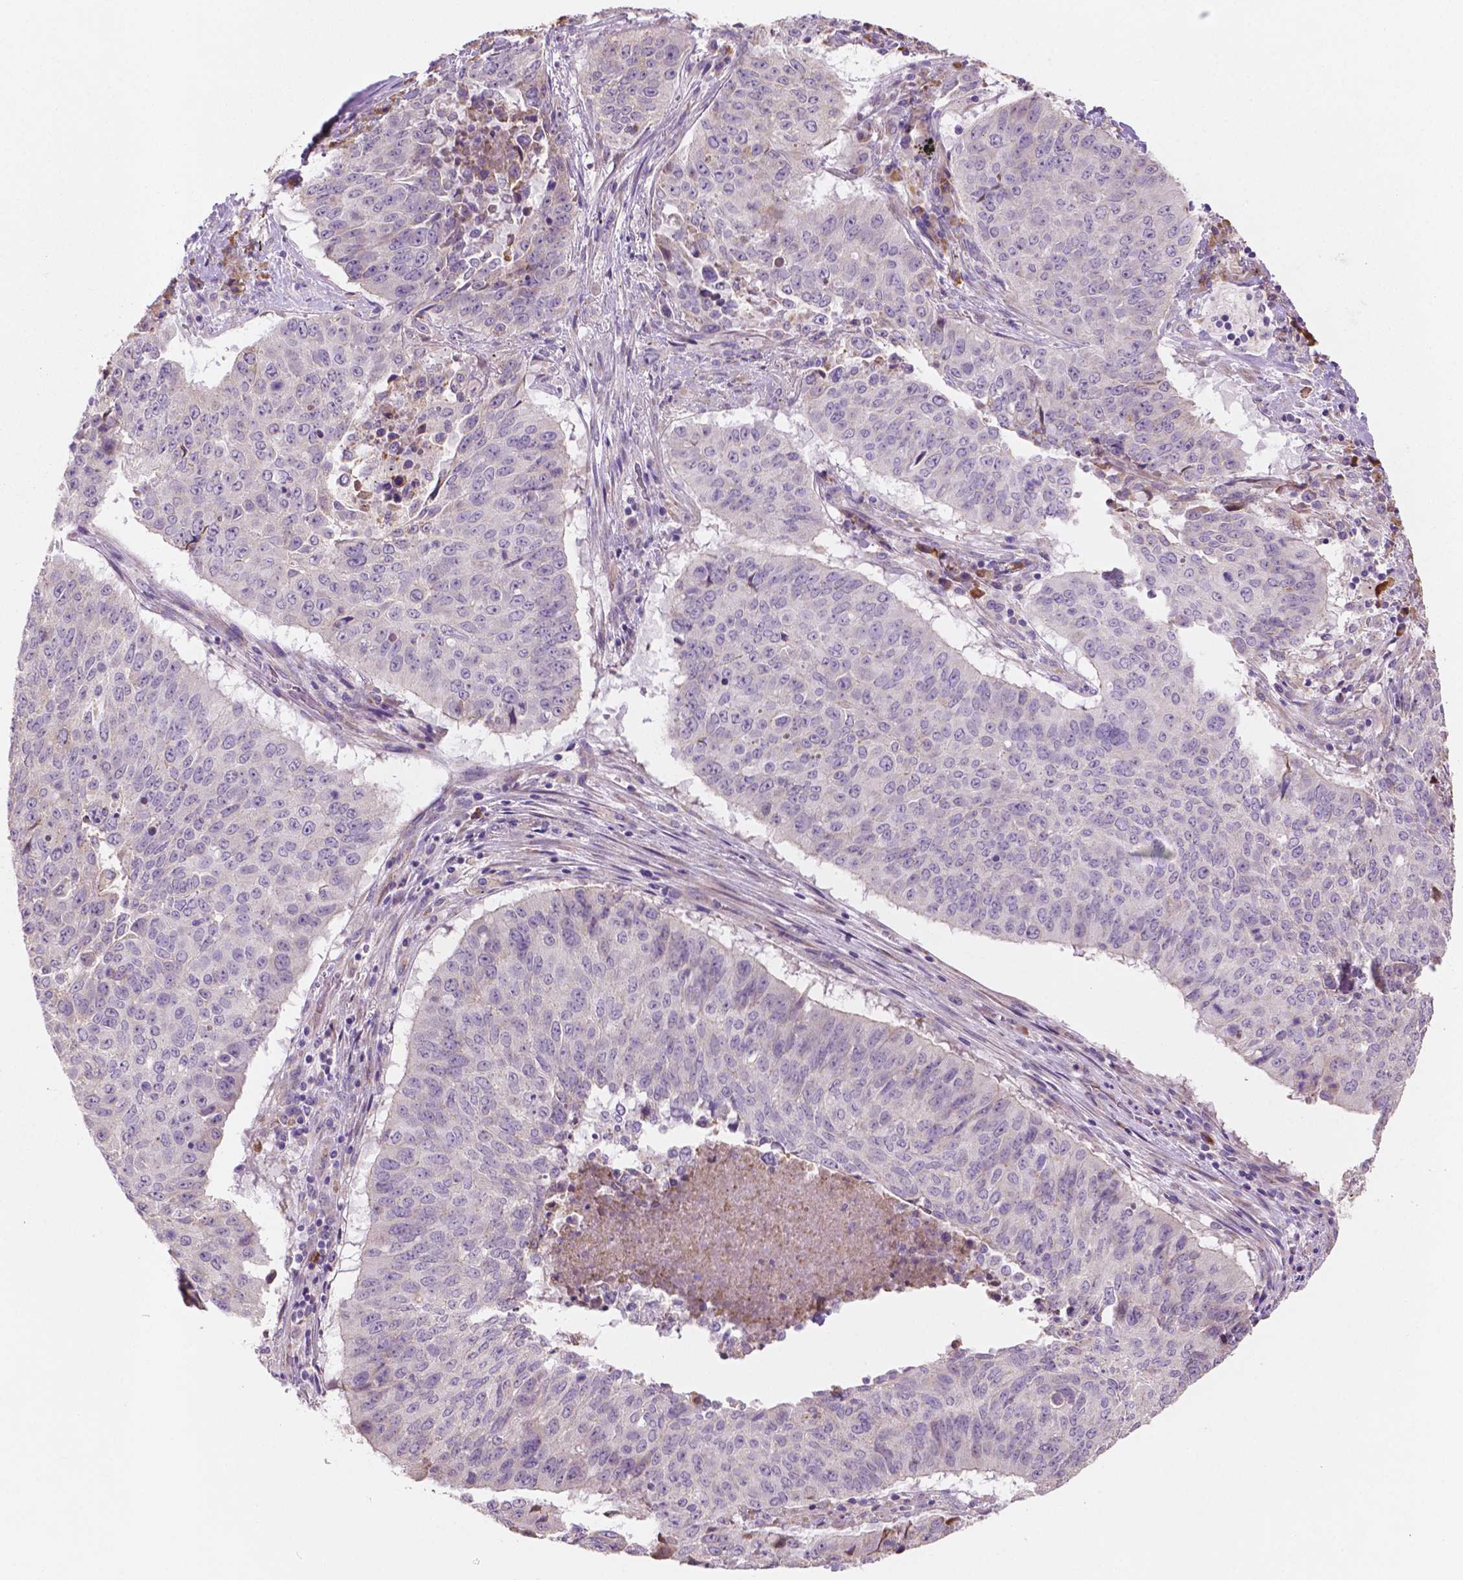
{"staining": {"intensity": "negative", "quantity": "none", "location": "none"}, "tissue": "lung cancer", "cell_type": "Tumor cells", "image_type": "cancer", "snomed": [{"axis": "morphology", "description": "Normal tissue, NOS"}, {"axis": "morphology", "description": "Squamous cell carcinoma, NOS"}, {"axis": "topography", "description": "Bronchus"}, {"axis": "topography", "description": "Lung"}], "caption": "Immunohistochemistry (IHC) histopathology image of human lung squamous cell carcinoma stained for a protein (brown), which exhibits no expression in tumor cells.", "gene": "LRP1B", "patient": {"sex": "male", "age": 64}}